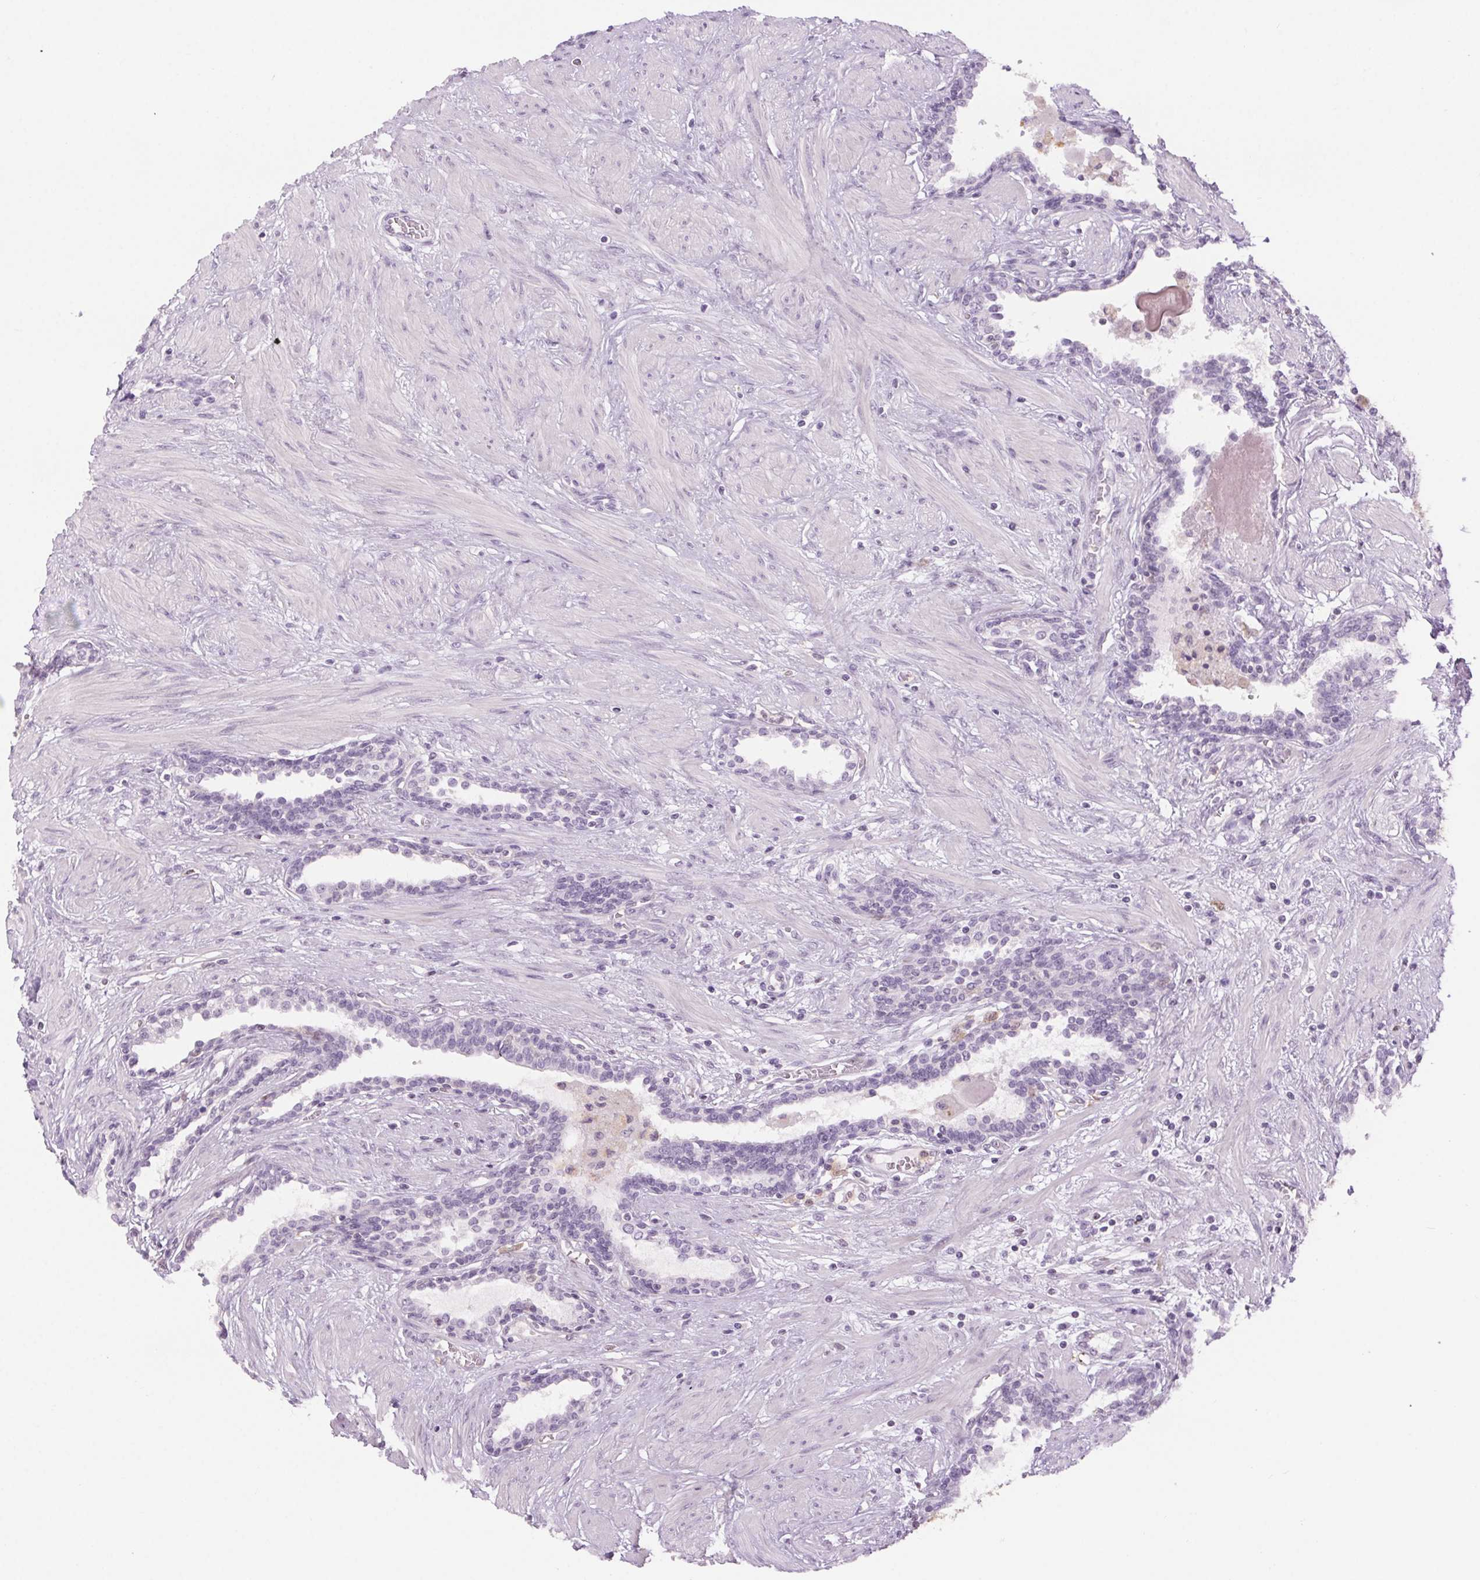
{"staining": {"intensity": "negative", "quantity": "none", "location": "none"}, "tissue": "prostate", "cell_type": "Glandular cells", "image_type": "normal", "snomed": [{"axis": "morphology", "description": "Normal tissue, NOS"}, {"axis": "topography", "description": "Prostate"}], "caption": "This image is of normal prostate stained with immunohistochemistry (IHC) to label a protein in brown with the nuclei are counter-stained blue. There is no staining in glandular cells. (Stains: DAB (3,3'-diaminobenzidine) IHC with hematoxylin counter stain, Microscopy: brightfield microscopy at high magnification).", "gene": "SLC6A19", "patient": {"sex": "male", "age": 55}}